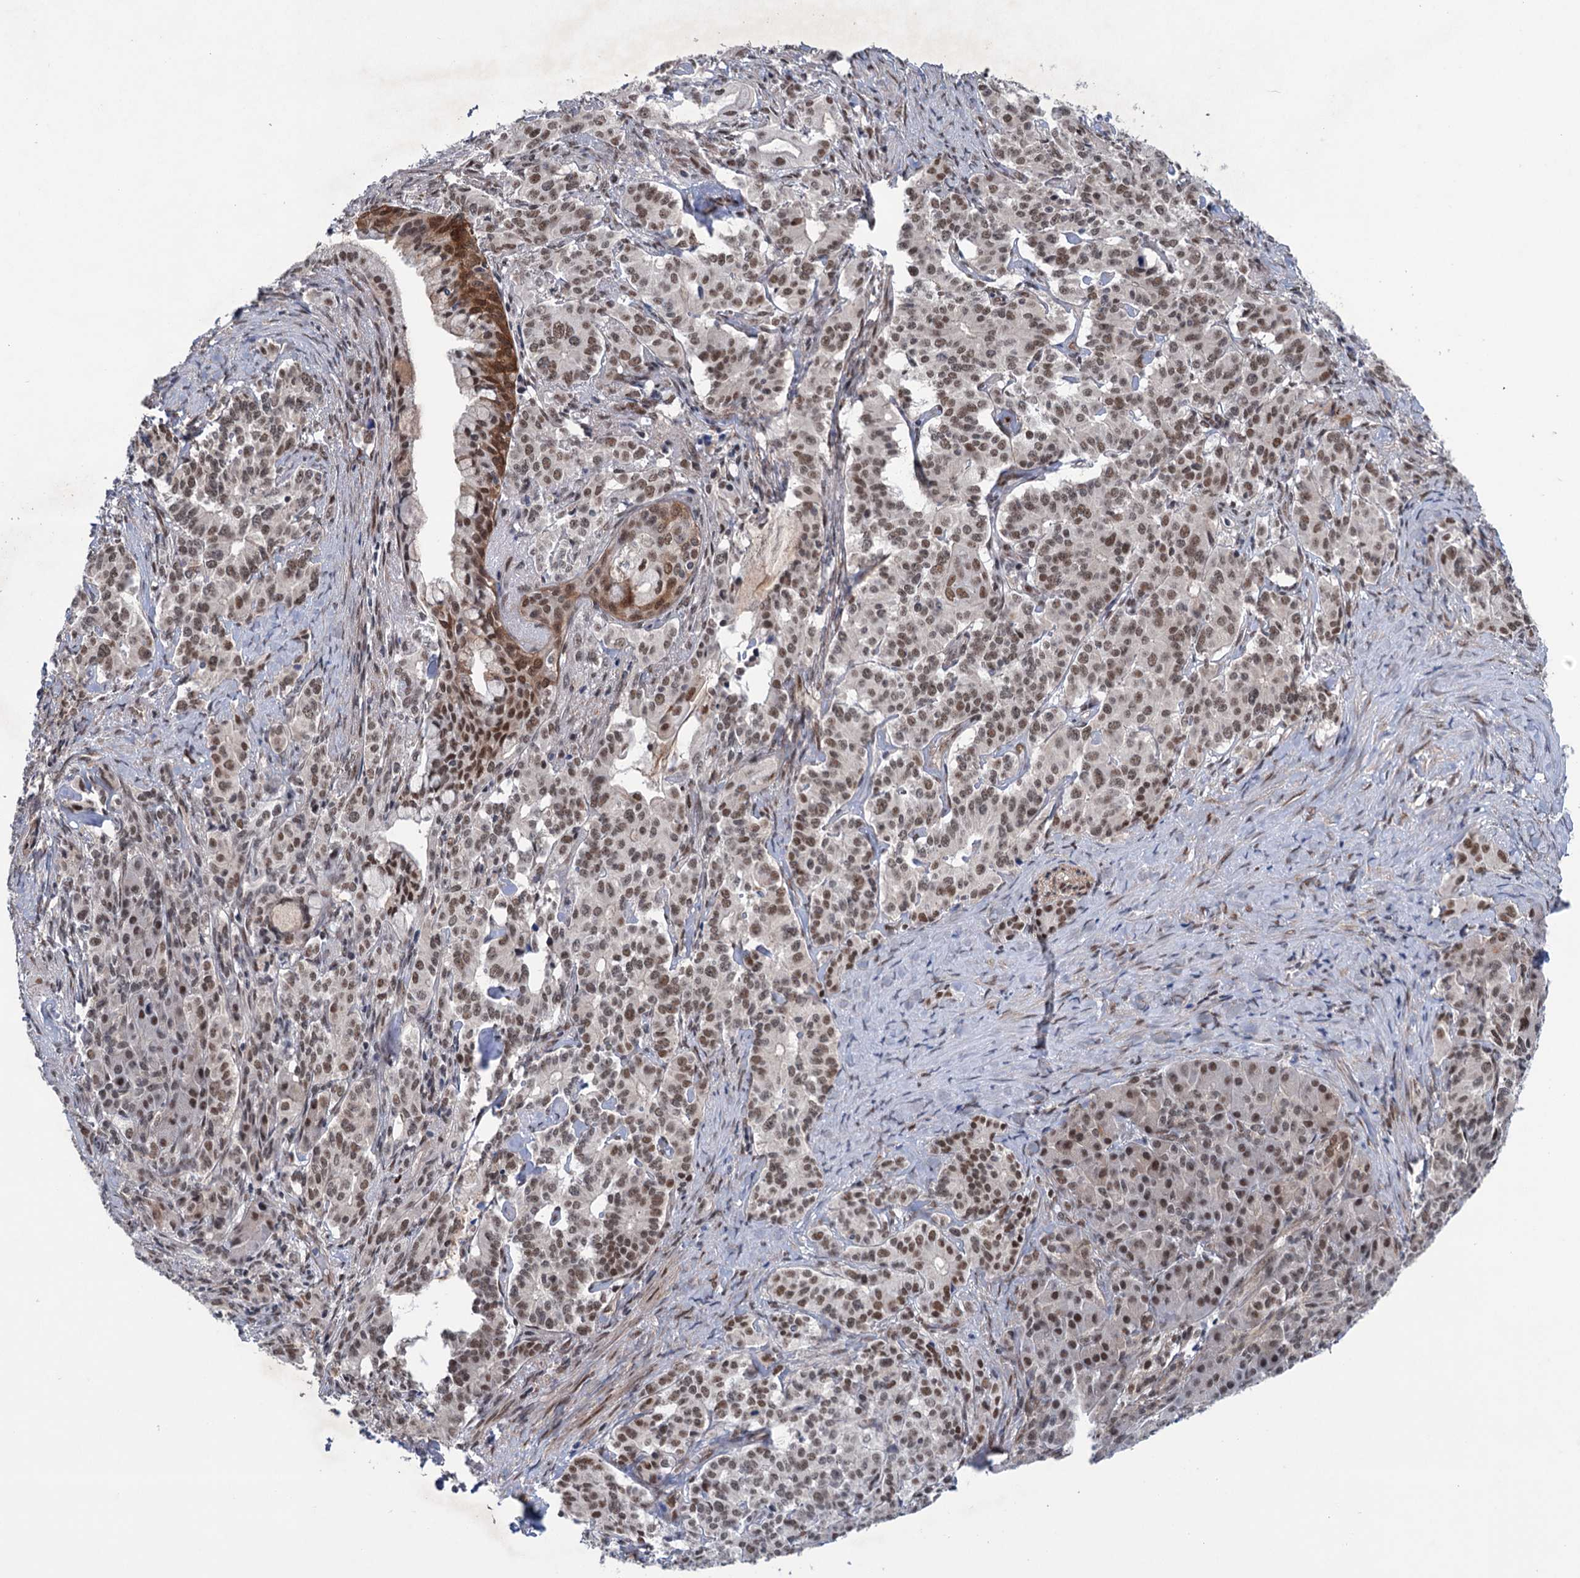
{"staining": {"intensity": "moderate", "quantity": ">75%", "location": "nuclear"}, "tissue": "pancreatic cancer", "cell_type": "Tumor cells", "image_type": "cancer", "snomed": [{"axis": "morphology", "description": "Adenocarcinoma, NOS"}, {"axis": "topography", "description": "Pancreas"}], "caption": "Moderate nuclear positivity for a protein is appreciated in approximately >75% of tumor cells of adenocarcinoma (pancreatic) using IHC.", "gene": "FAM53A", "patient": {"sex": "female", "age": 74}}